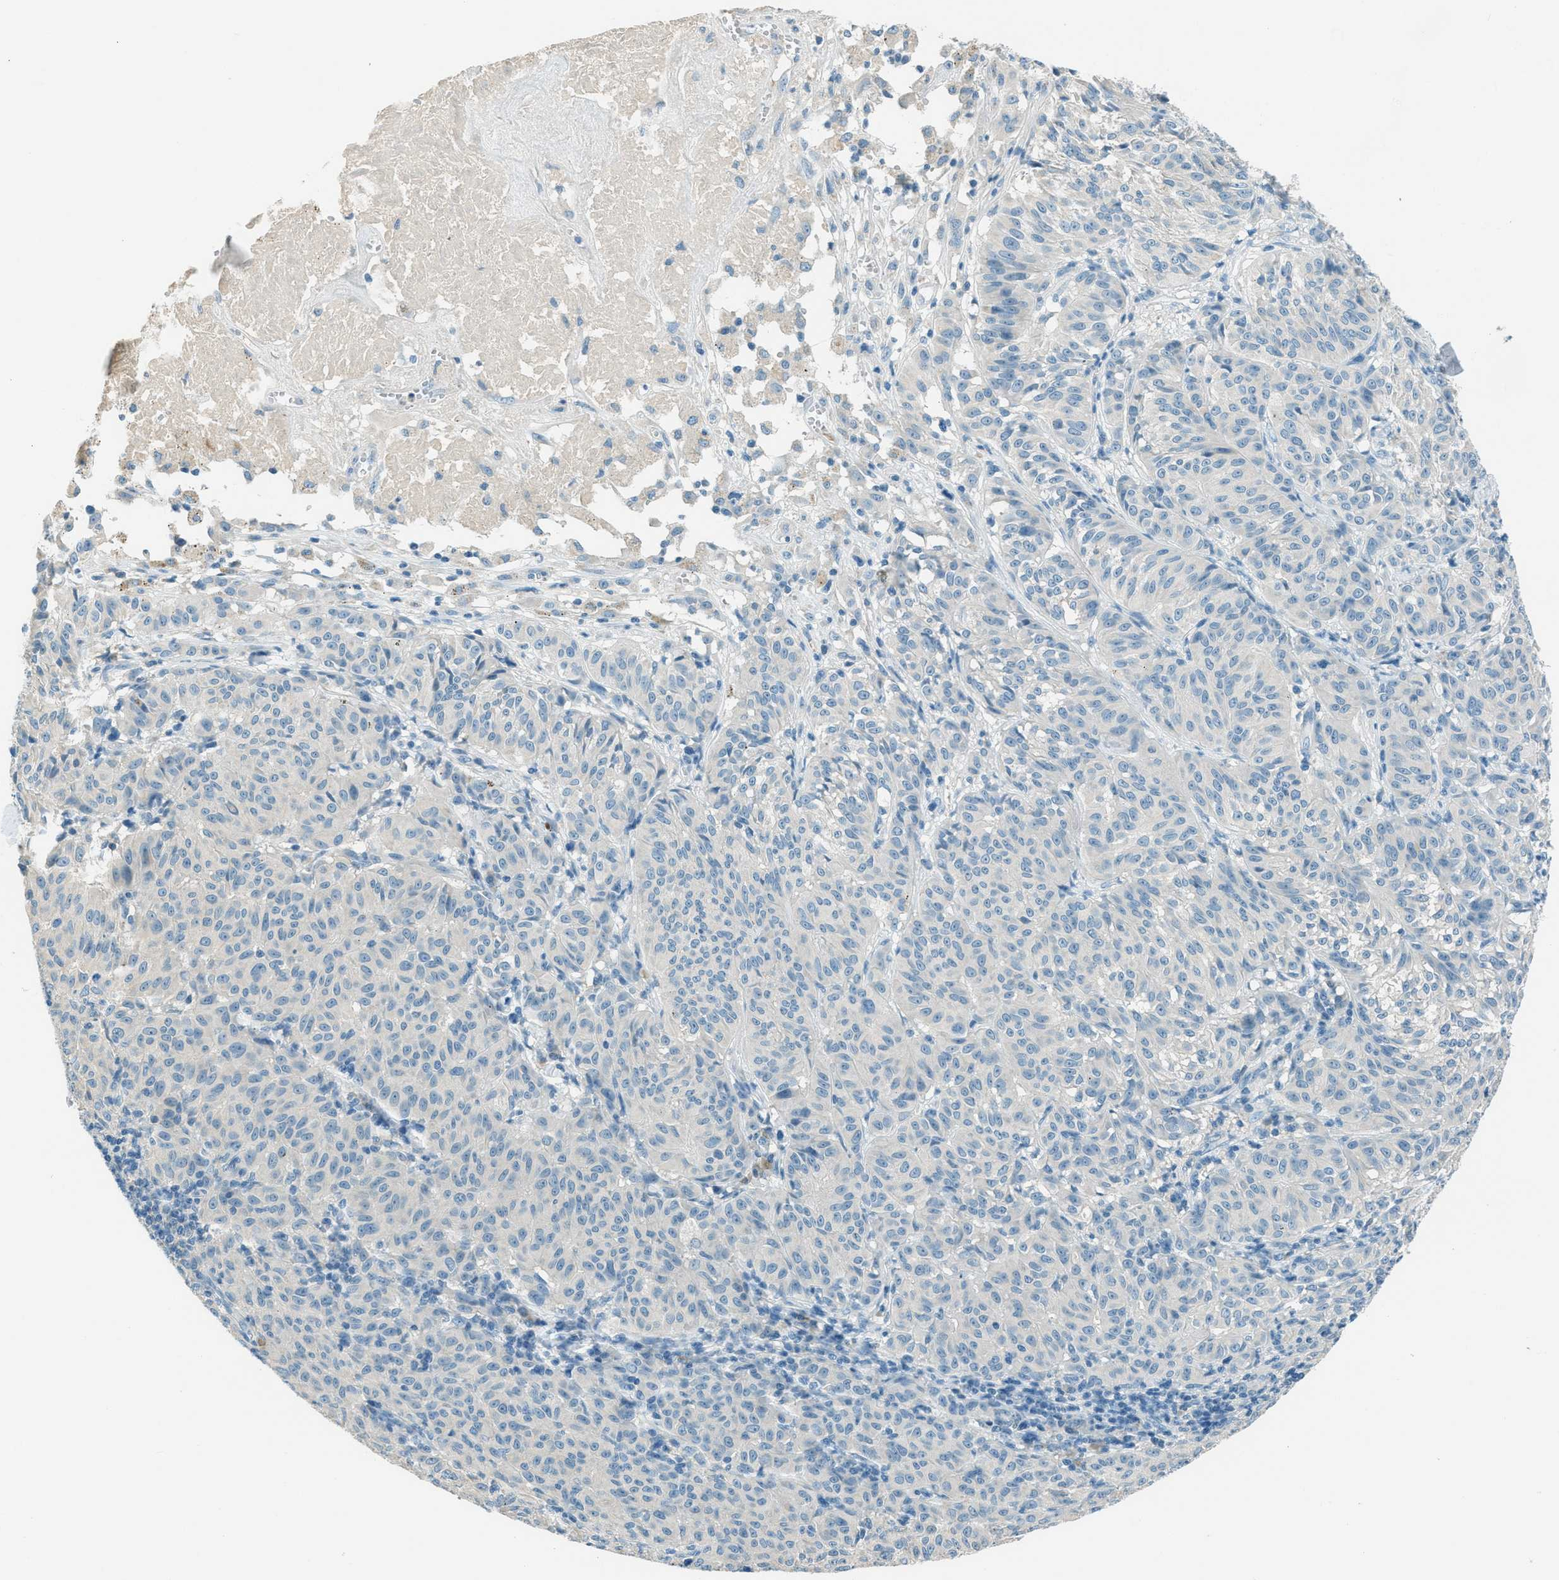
{"staining": {"intensity": "negative", "quantity": "none", "location": "none"}, "tissue": "melanoma", "cell_type": "Tumor cells", "image_type": "cancer", "snomed": [{"axis": "morphology", "description": "Malignant melanoma, NOS"}, {"axis": "topography", "description": "Skin"}], "caption": "Malignant melanoma stained for a protein using immunohistochemistry (IHC) reveals no positivity tumor cells.", "gene": "MSLN", "patient": {"sex": "female", "age": 72}}